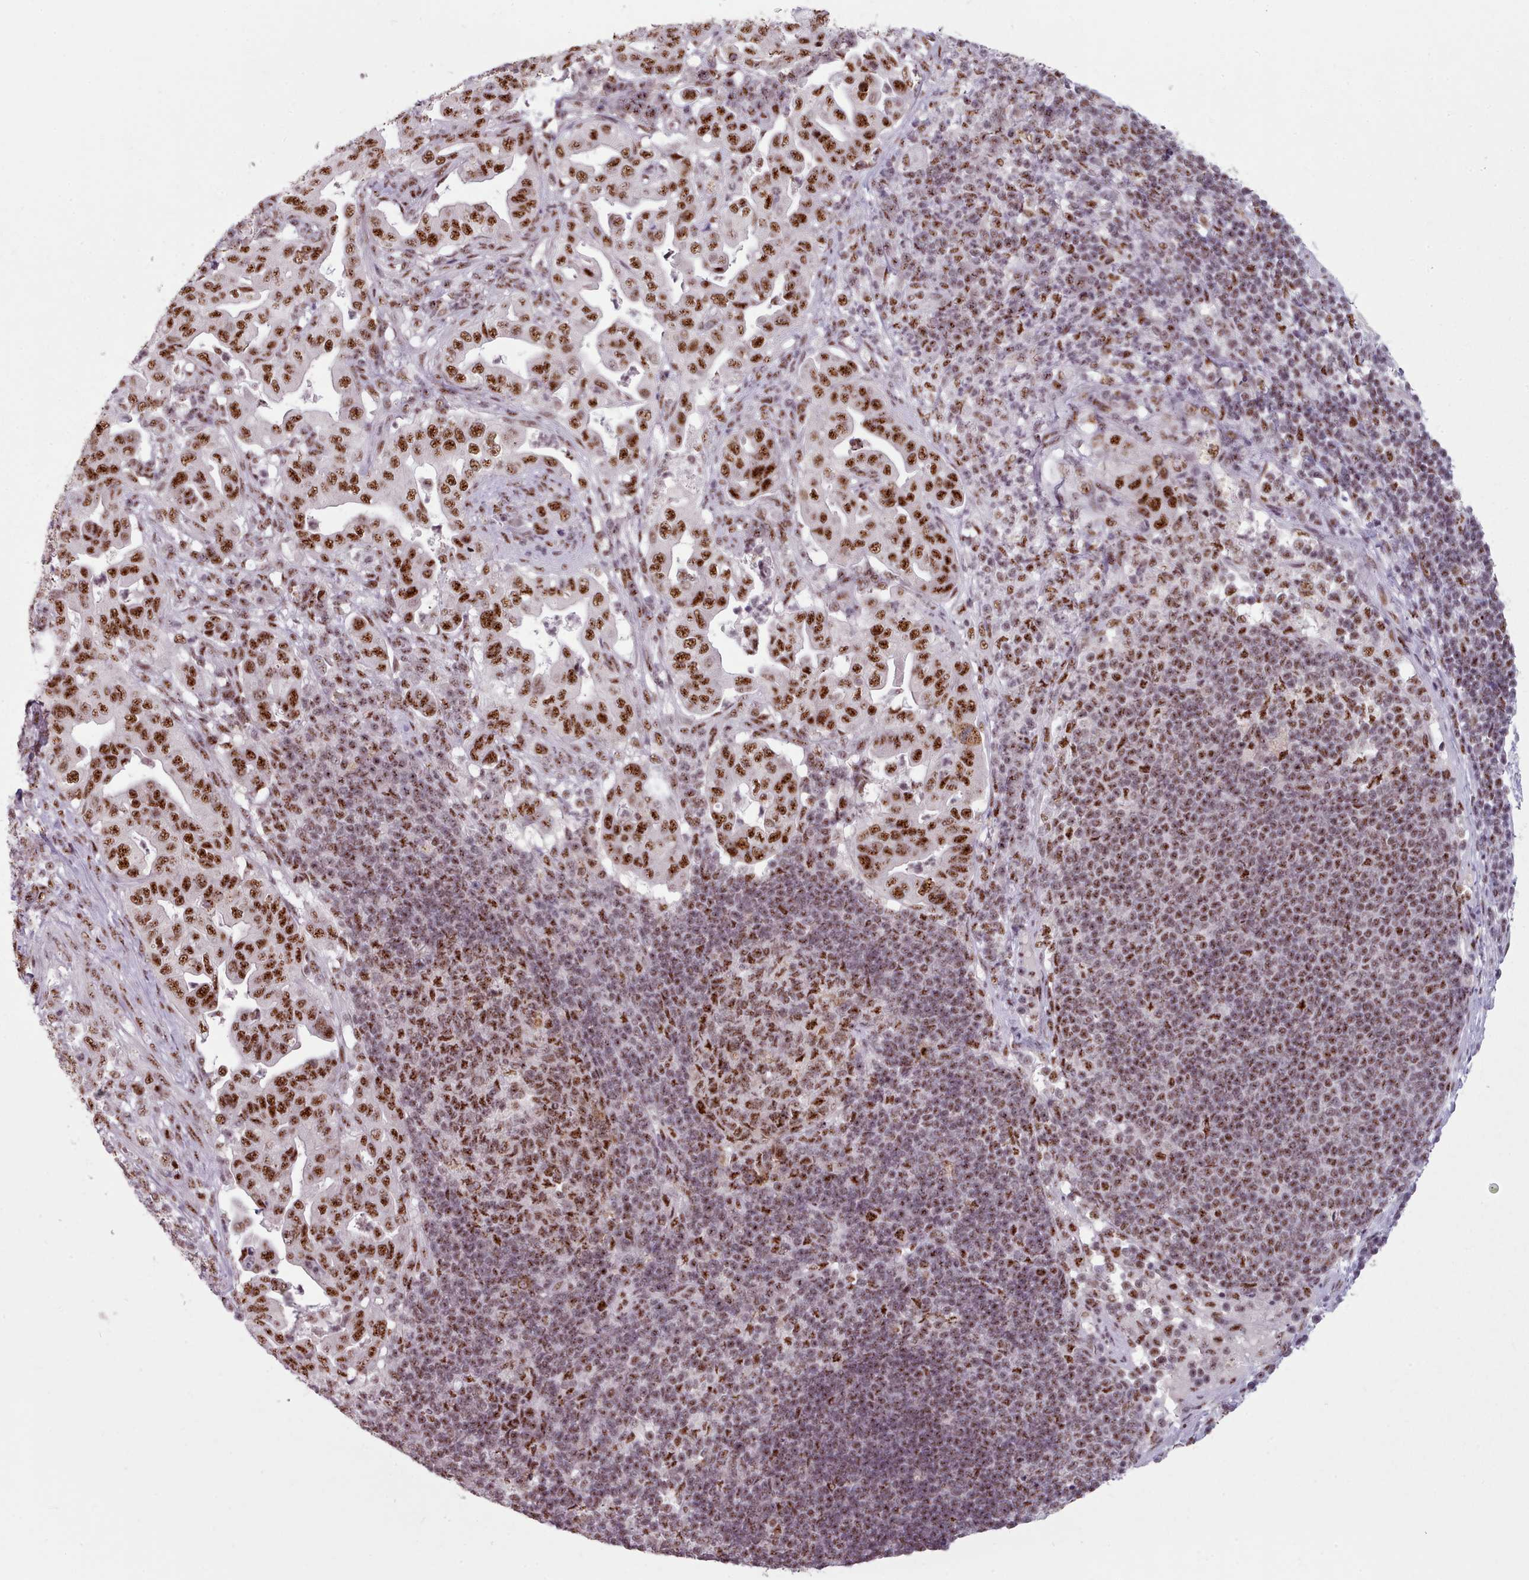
{"staining": {"intensity": "strong", "quantity": ">75%", "location": "nuclear"}, "tissue": "pancreatic cancer", "cell_type": "Tumor cells", "image_type": "cancer", "snomed": [{"axis": "morphology", "description": "Adenocarcinoma, NOS"}, {"axis": "topography", "description": "Pancreas"}], "caption": "IHC (DAB (3,3'-diaminobenzidine)) staining of human adenocarcinoma (pancreatic) reveals strong nuclear protein expression in approximately >75% of tumor cells.", "gene": "SRRM1", "patient": {"sex": "female", "age": 63}}